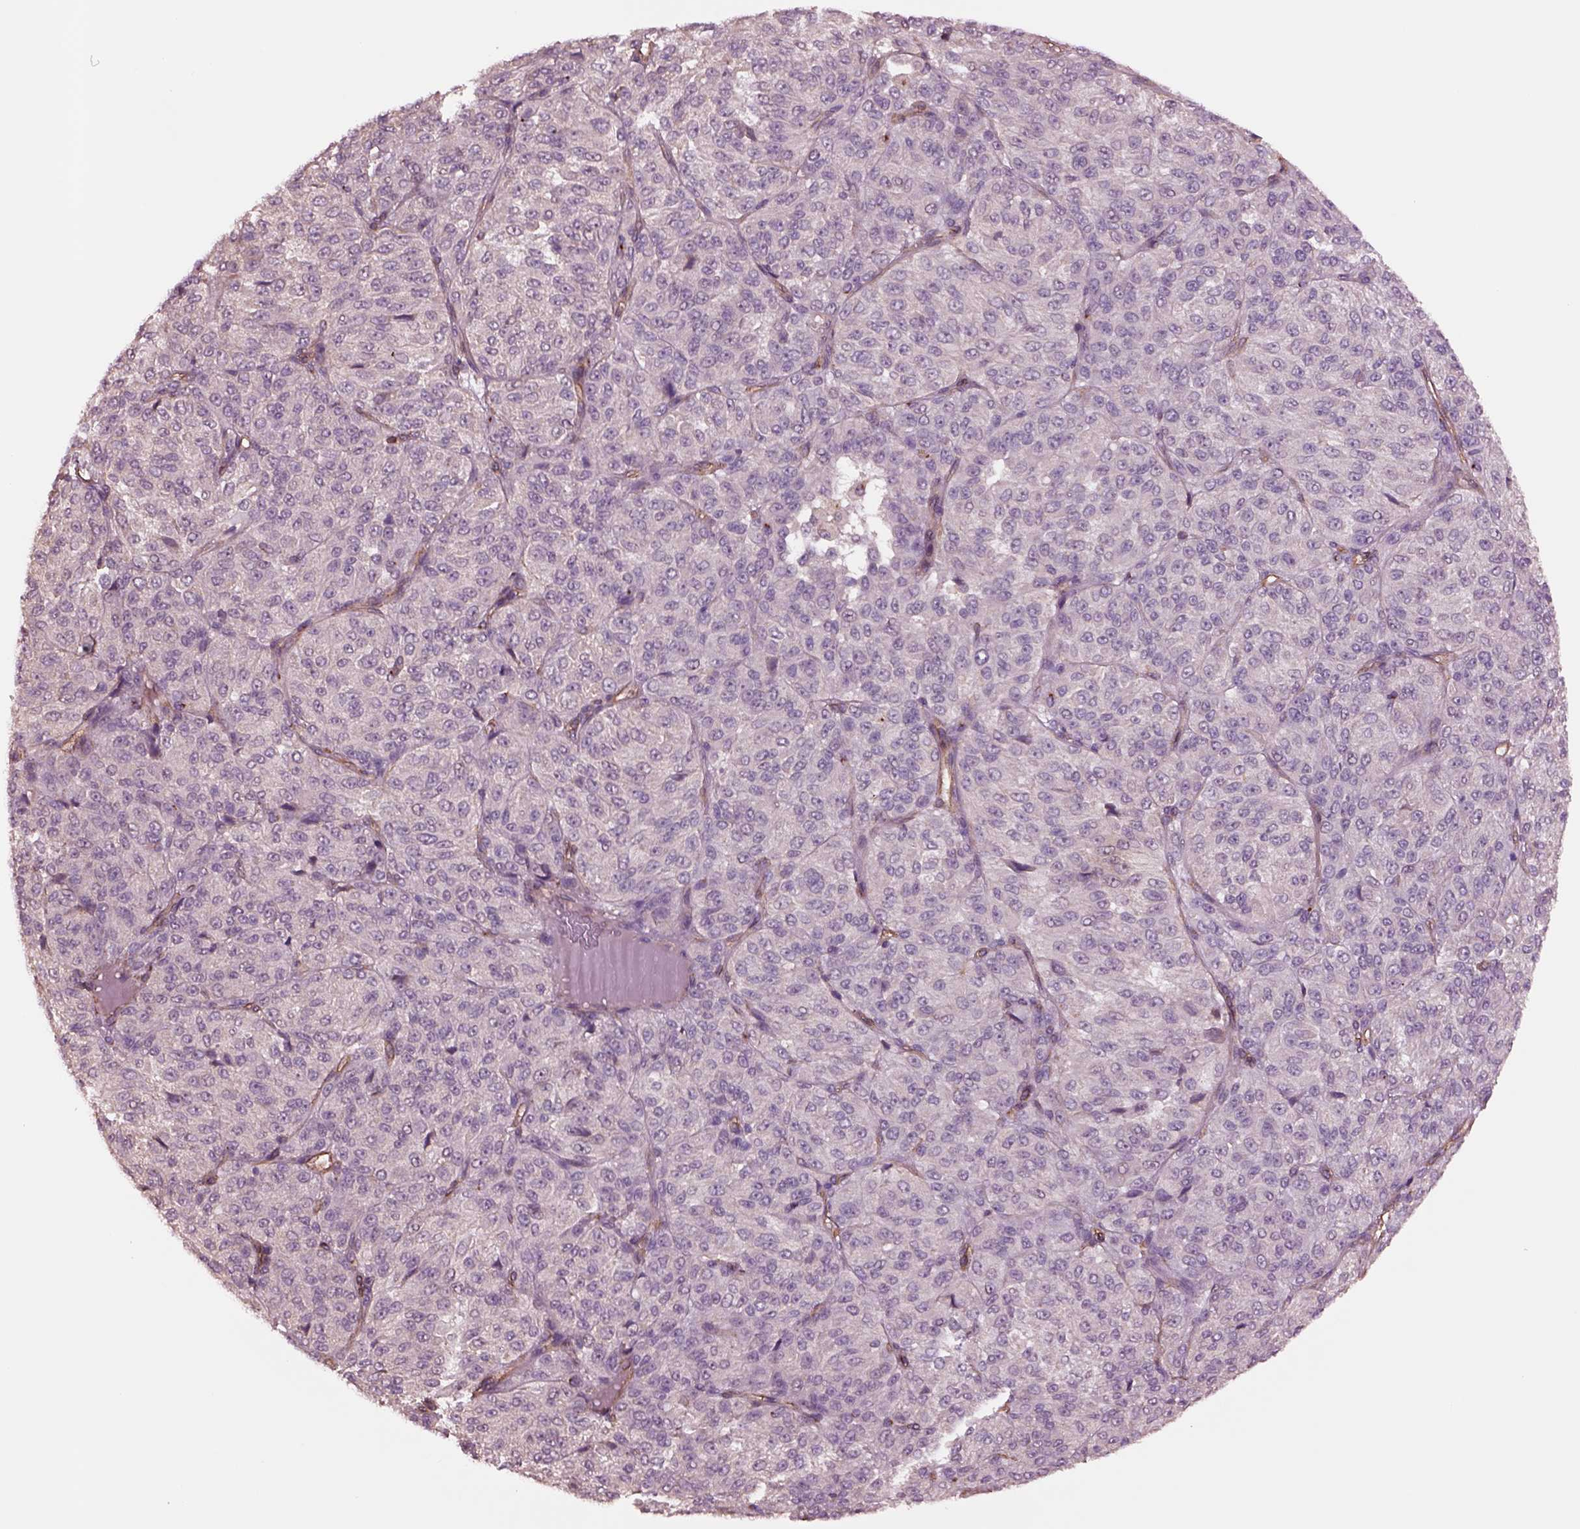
{"staining": {"intensity": "negative", "quantity": "none", "location": "none"}, "tissue": "melanoma", "cell_type": "Tumor cells", "image_type": "cancer", "snomed": [{"axis": "morphology", "description": "Malignant melanoma, Metastatic site"}, {"axis": "topography", "description": "Brain"}], "caption": "DAB immunohistochemical staining of melanoma exhibits no significant expression in tumor cells.", "gene": "HTR1B", "patient": {"sex": "female", "age": 56}}